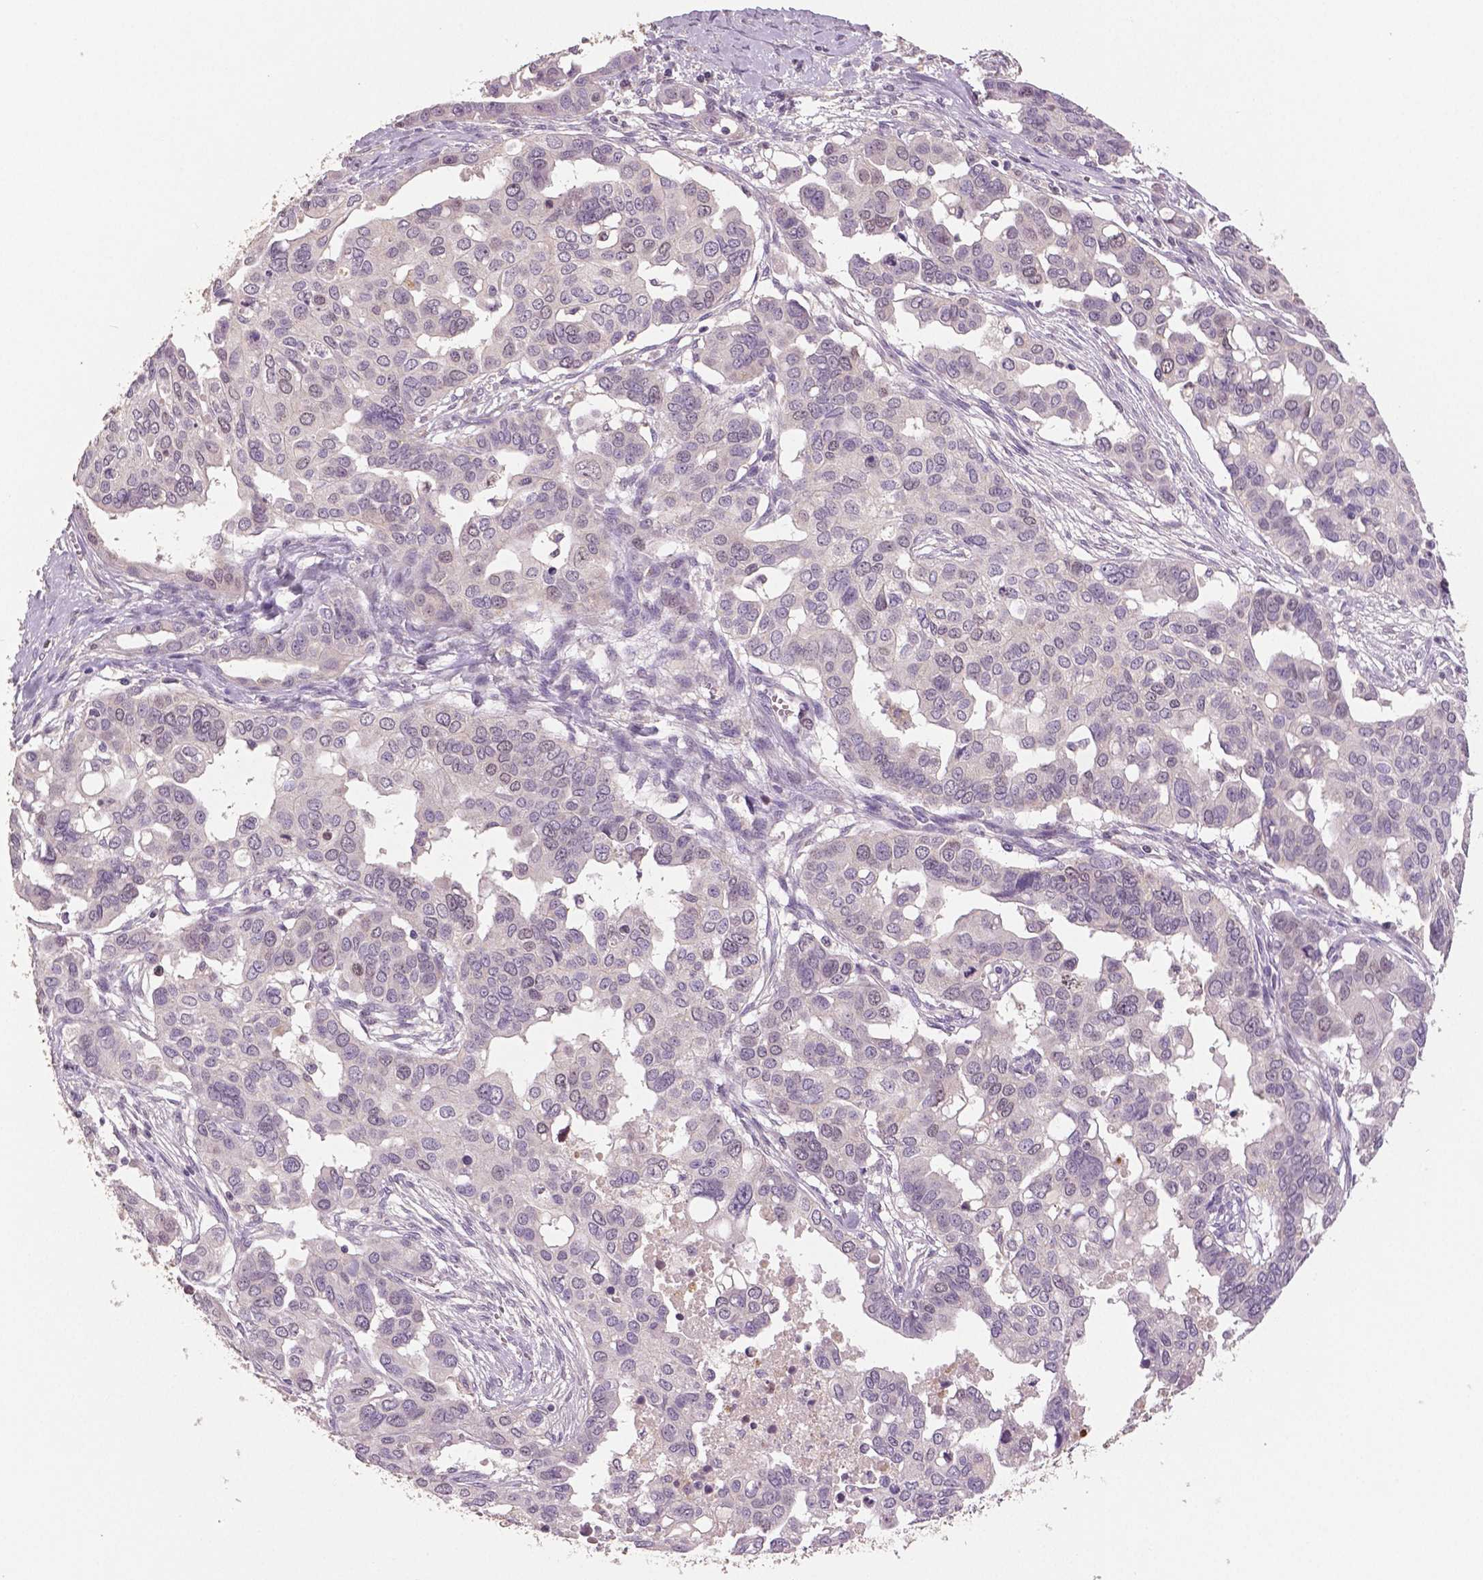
{"staining": {"intensity": "negative", "quantity": "none", "location": "none"}, "tissue": "ovarian cancer", "cell_type": "Tumor cells", "image_type": "cancer", "snomed": [{"axis": "morphology", "description": "Carcinoma, endometroid"}, {"axis": "topography", "description": "Ovary"}], "caption": "Immunohistochemical staining of ovarian cancer (endometroid carcinoma) displays no significant staining in tumor cells.", "gene": "MKI67", "patient": {"sex": "female", "age": 78}}